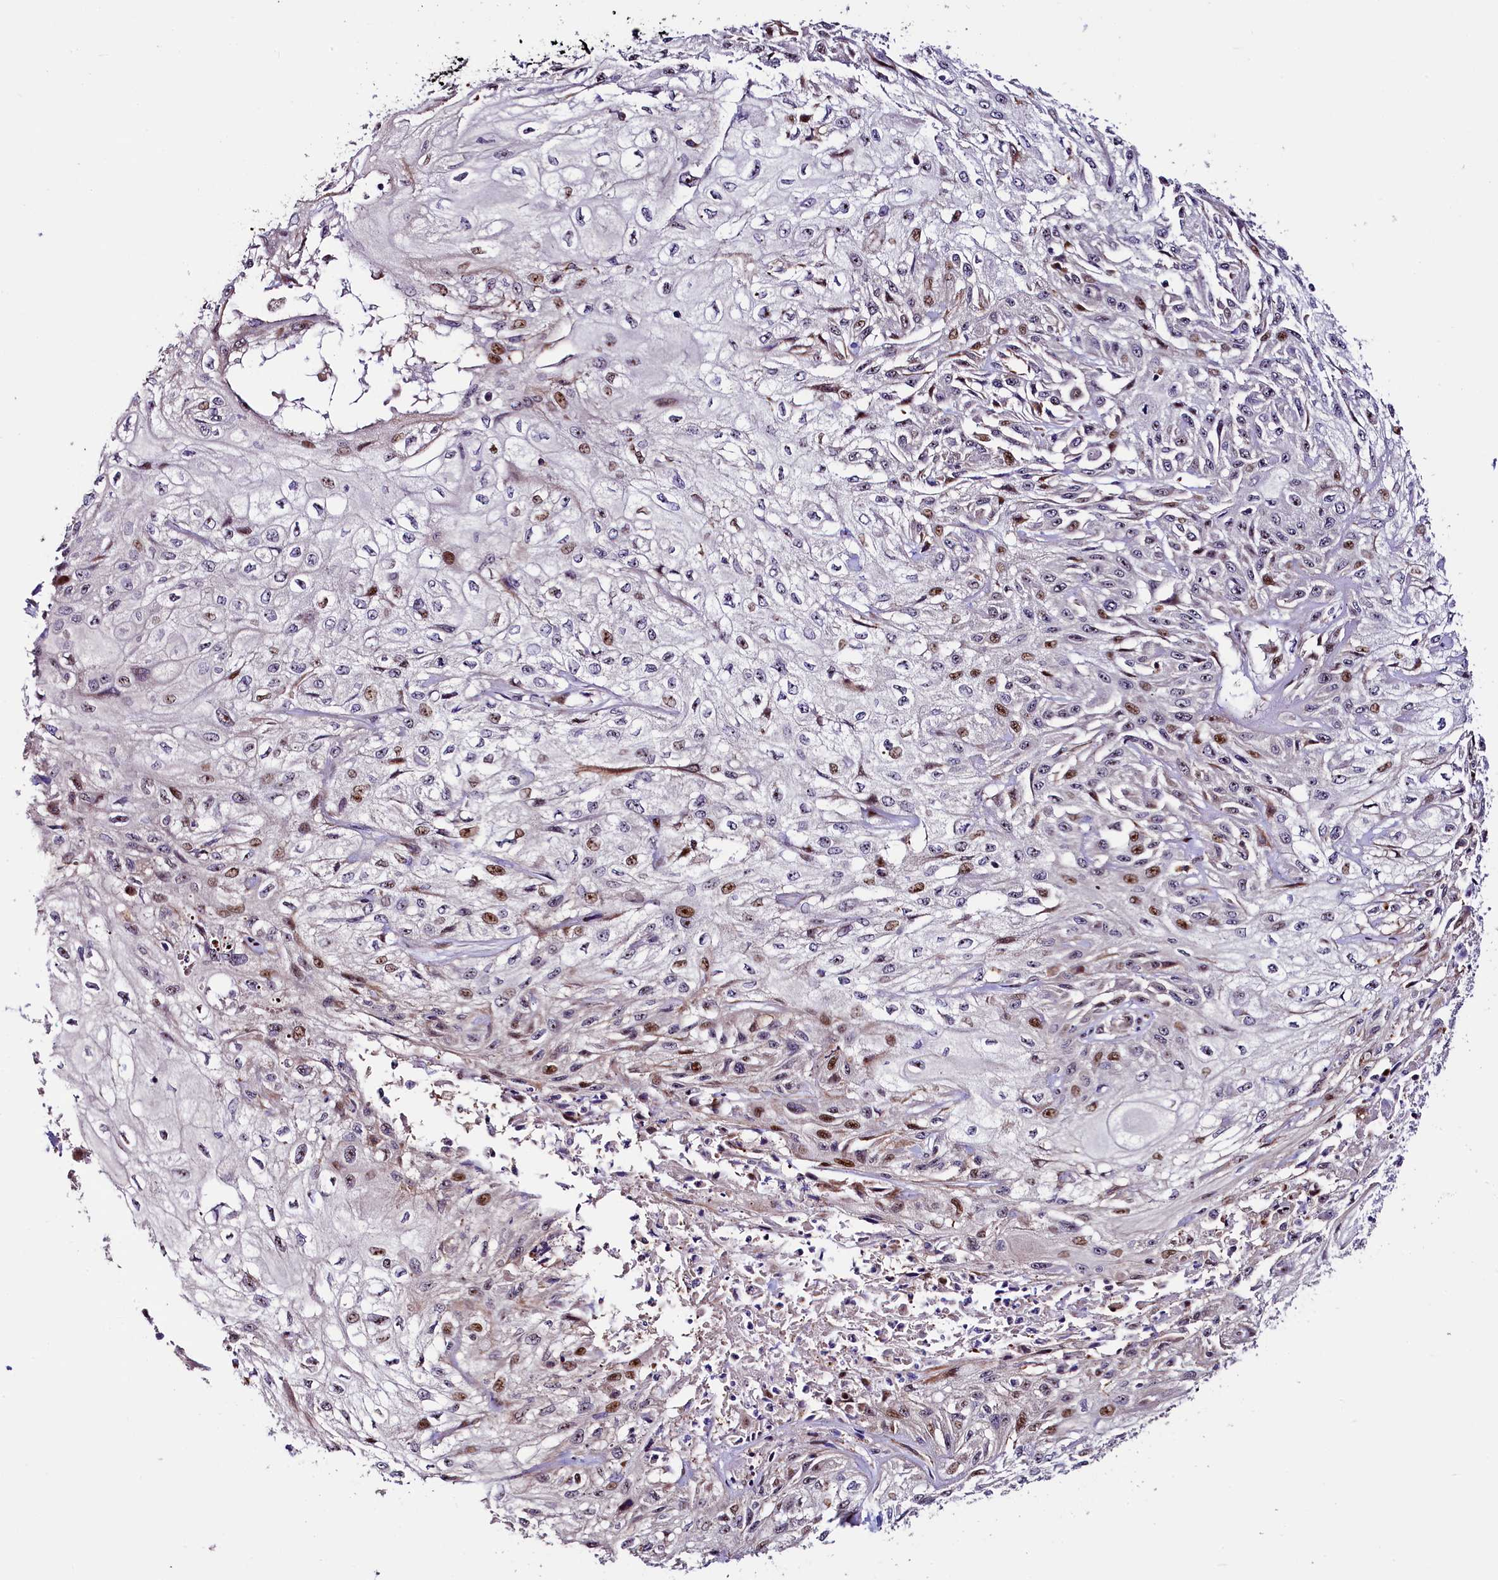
{"staining": {"intensity": "moderate", "quantity": "<25%", "location": "nuclear"}, "tissue": "skin cancer", "cell_type": "Tumor cells", "image_type": "cancer", "snomed": [{"axis": "morphology", "description": "Squamous cell carcinoma, NOS"}, {"axis": "morphology", "description": "Squamous cell carcinoma, metastatic, NOS"}, {"axis": "topography", "description": "Skin"}, {"axis": "topography", "description": "Lymph node"}], "caption": "This image reveals immunohistochemistry staining of skin metastatic squamous cell carcinoma, with low moderate nuclear expression in about <25% of tumor cells.", "gene": "TRMT112", "patient": {"sex": "male", "age": 75}}